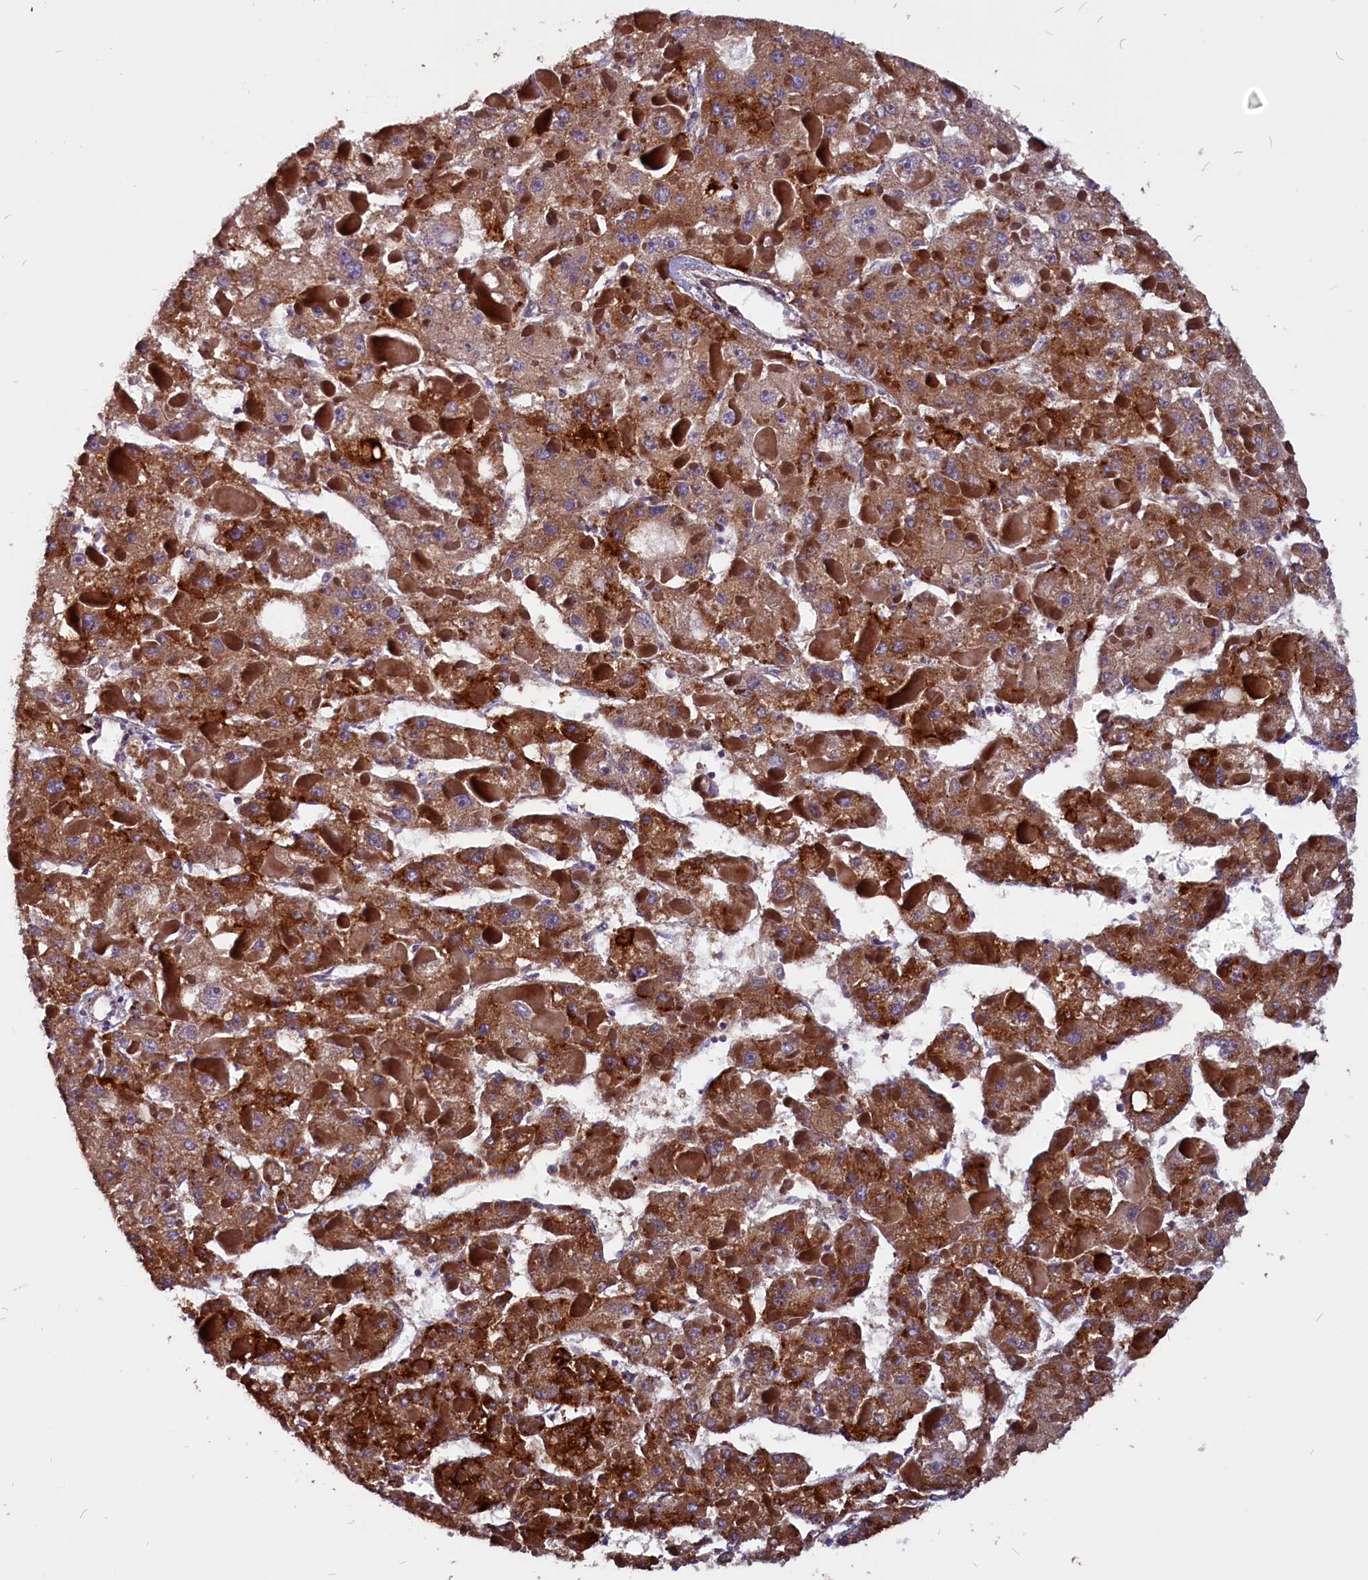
{"staining": {"intensity": "strong", "quantity": ">75%", "location": "cytoplasmic/membranous"}, "tissue": "liver cancer", "cell_type": "Tumor cells", "image_type": "cancer", "snomed": [{"axis": "morphology", "description": "Carcinoma, Hepatocellular, NOS"}, {"axis": "topography", "description": "Liver"}], "caption": "Protein staining displays strong cytoplasmic/membranous positivity in about >75% of tumor cells in liver cancer (hepatocellular carcinoma).", "gene": "ZNF749", "patient": {"sex": "female", "age": 73}}